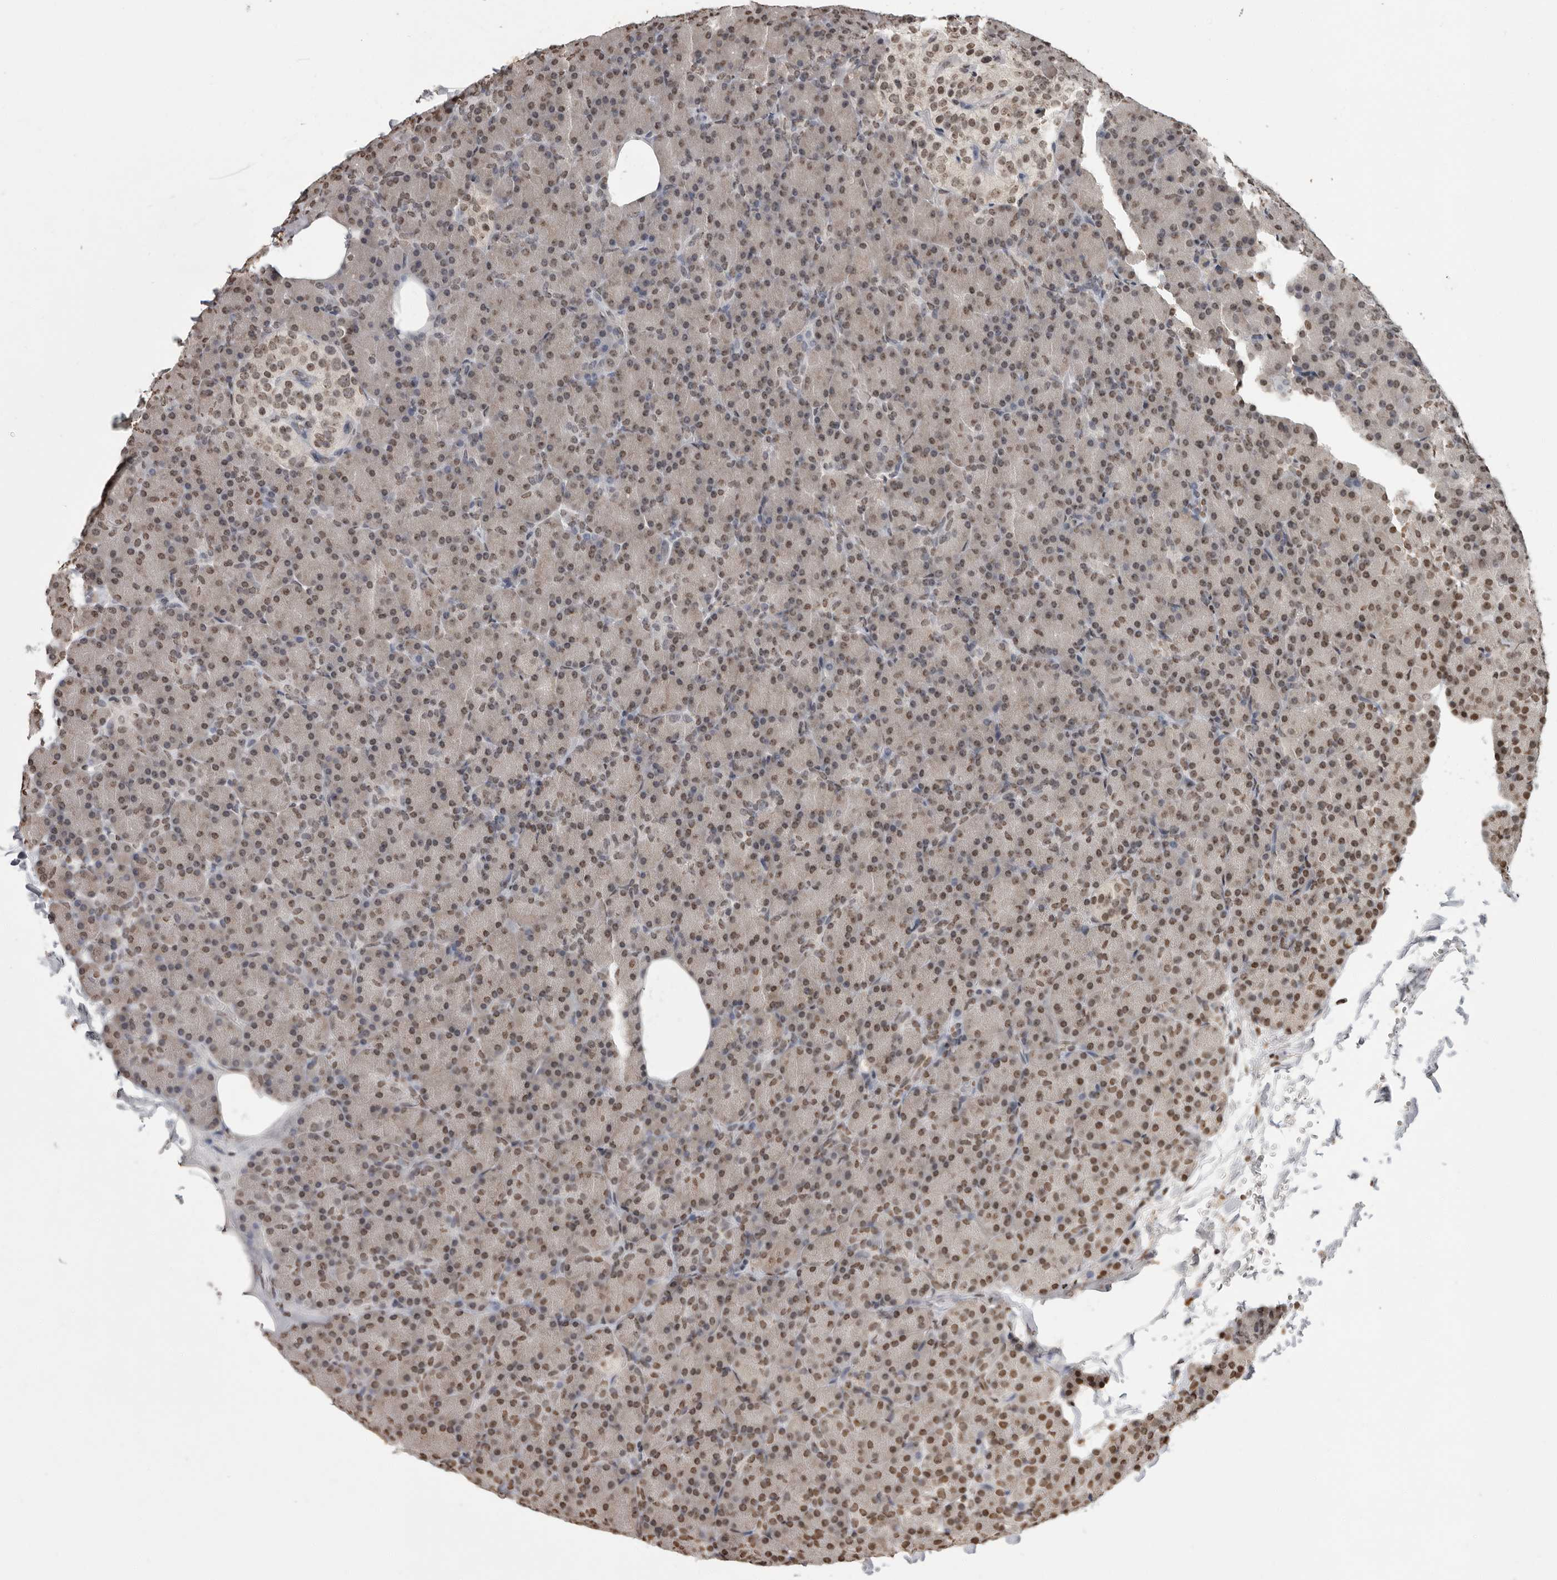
{"staining": {"intensity": "moderate", "quantity": "25%-75%", "location": "nuclear"}, "tissue": "pancreas", "cell_type": "Exocrine glandular cells", "image_type": "normal", "snomed": [{"axis": "morphology", "description": "Normal tissue, NOS"}, {"axis": "topography", "description": "Pancreas"}], "caption": "Brown immunohistochemical staining in unremarkable human pancreas reveals moderate nuclear staining in about 25%-75% of exocrine glandular cells.", "gene": "WDR45", "patient": {"sex": "female", "age": 43}}